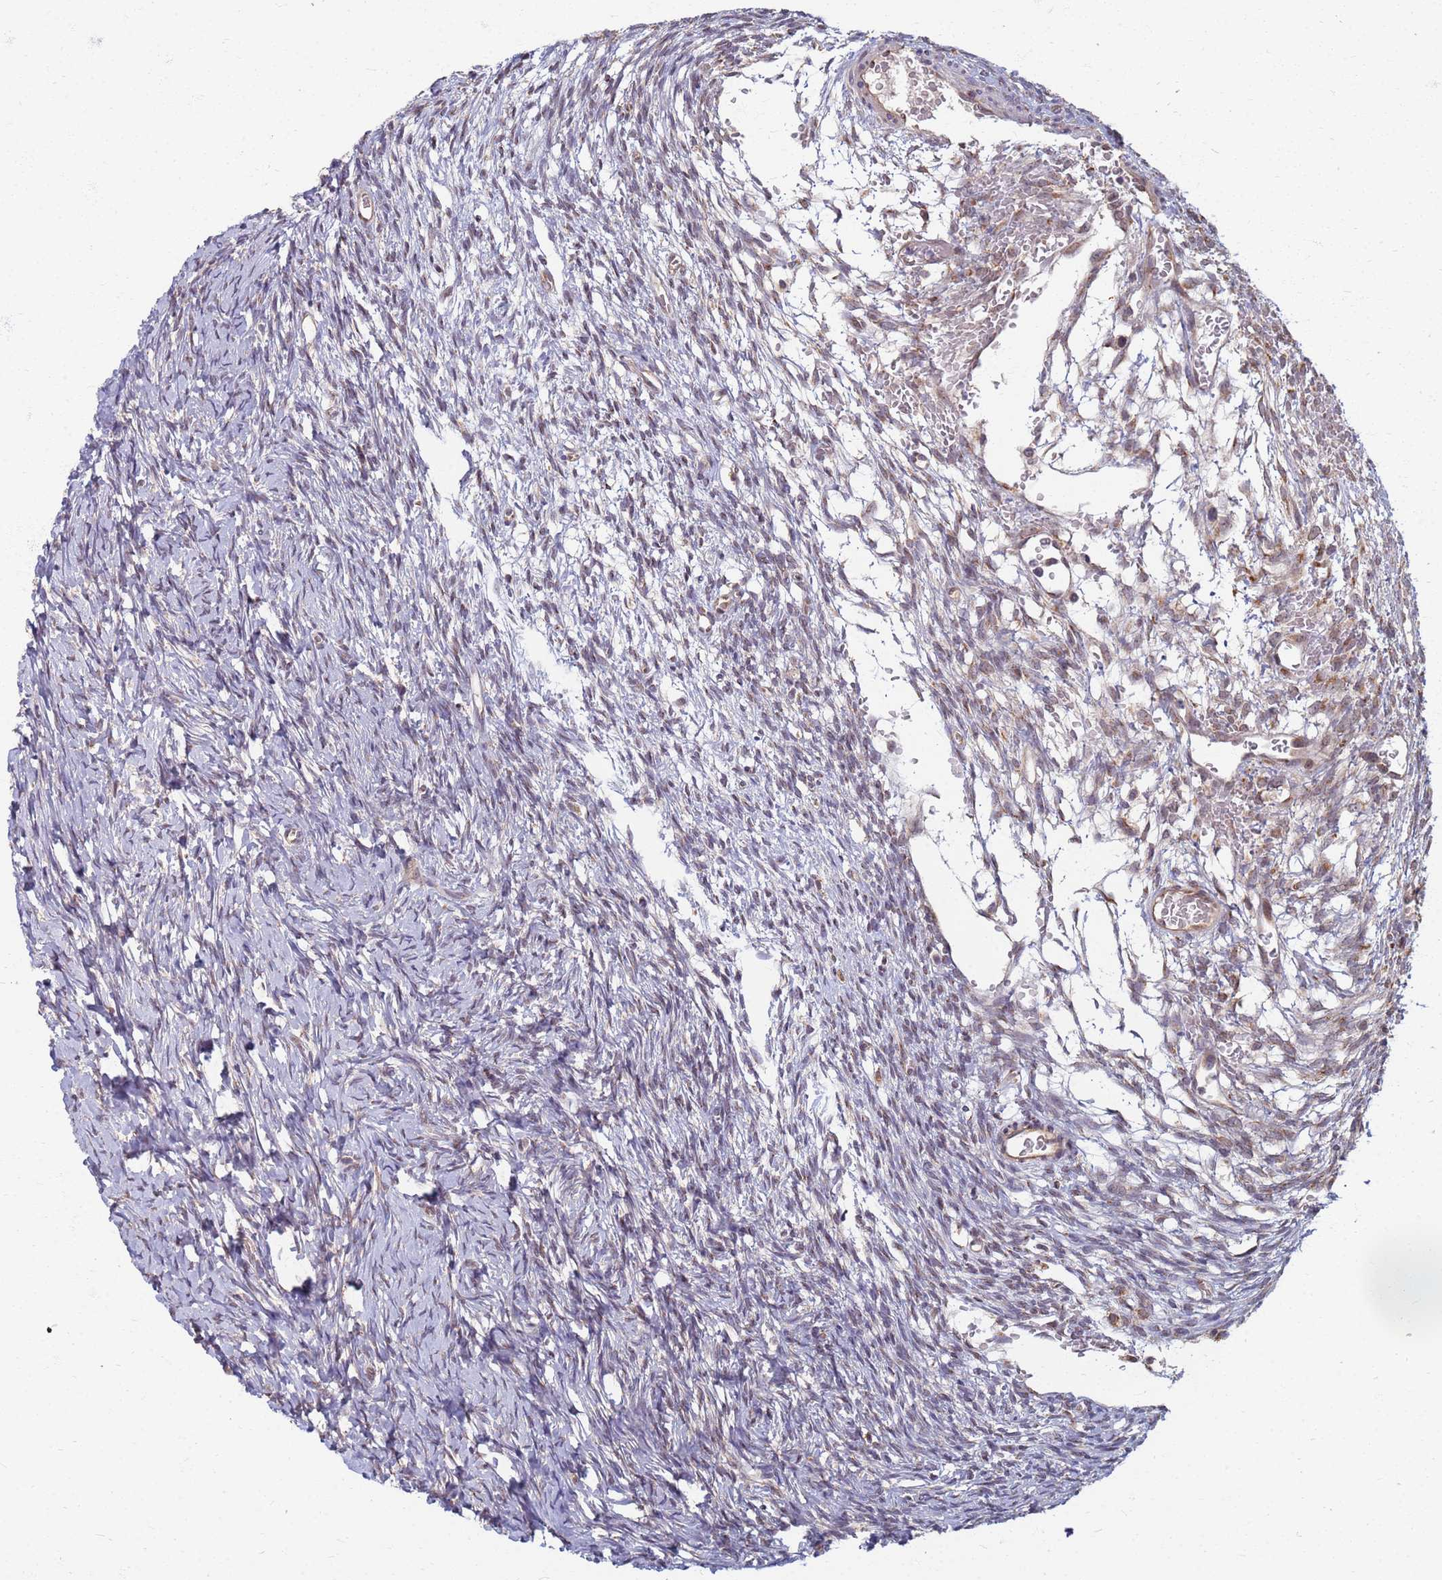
{"staining": {"intensity": "weak", "quantity": "25%-75%", "location": "cytoplasmic/membranous"}, "tissue": "ovary", "cell_type": "Ovarian stroma cells", "image_type": "normal", "snomed": [{"axis": "morphology", "description": "Normal tissue, NOS"}, {"axis": "topography", "description": "Ovary"}], "caption": "Benign ovary reveals weak cytoplasmic/membranous staining in about 25%-75% of ovarian stroma cells.", "gene": "ITGB4", "patient": {"sex": "female", "age": 39}}